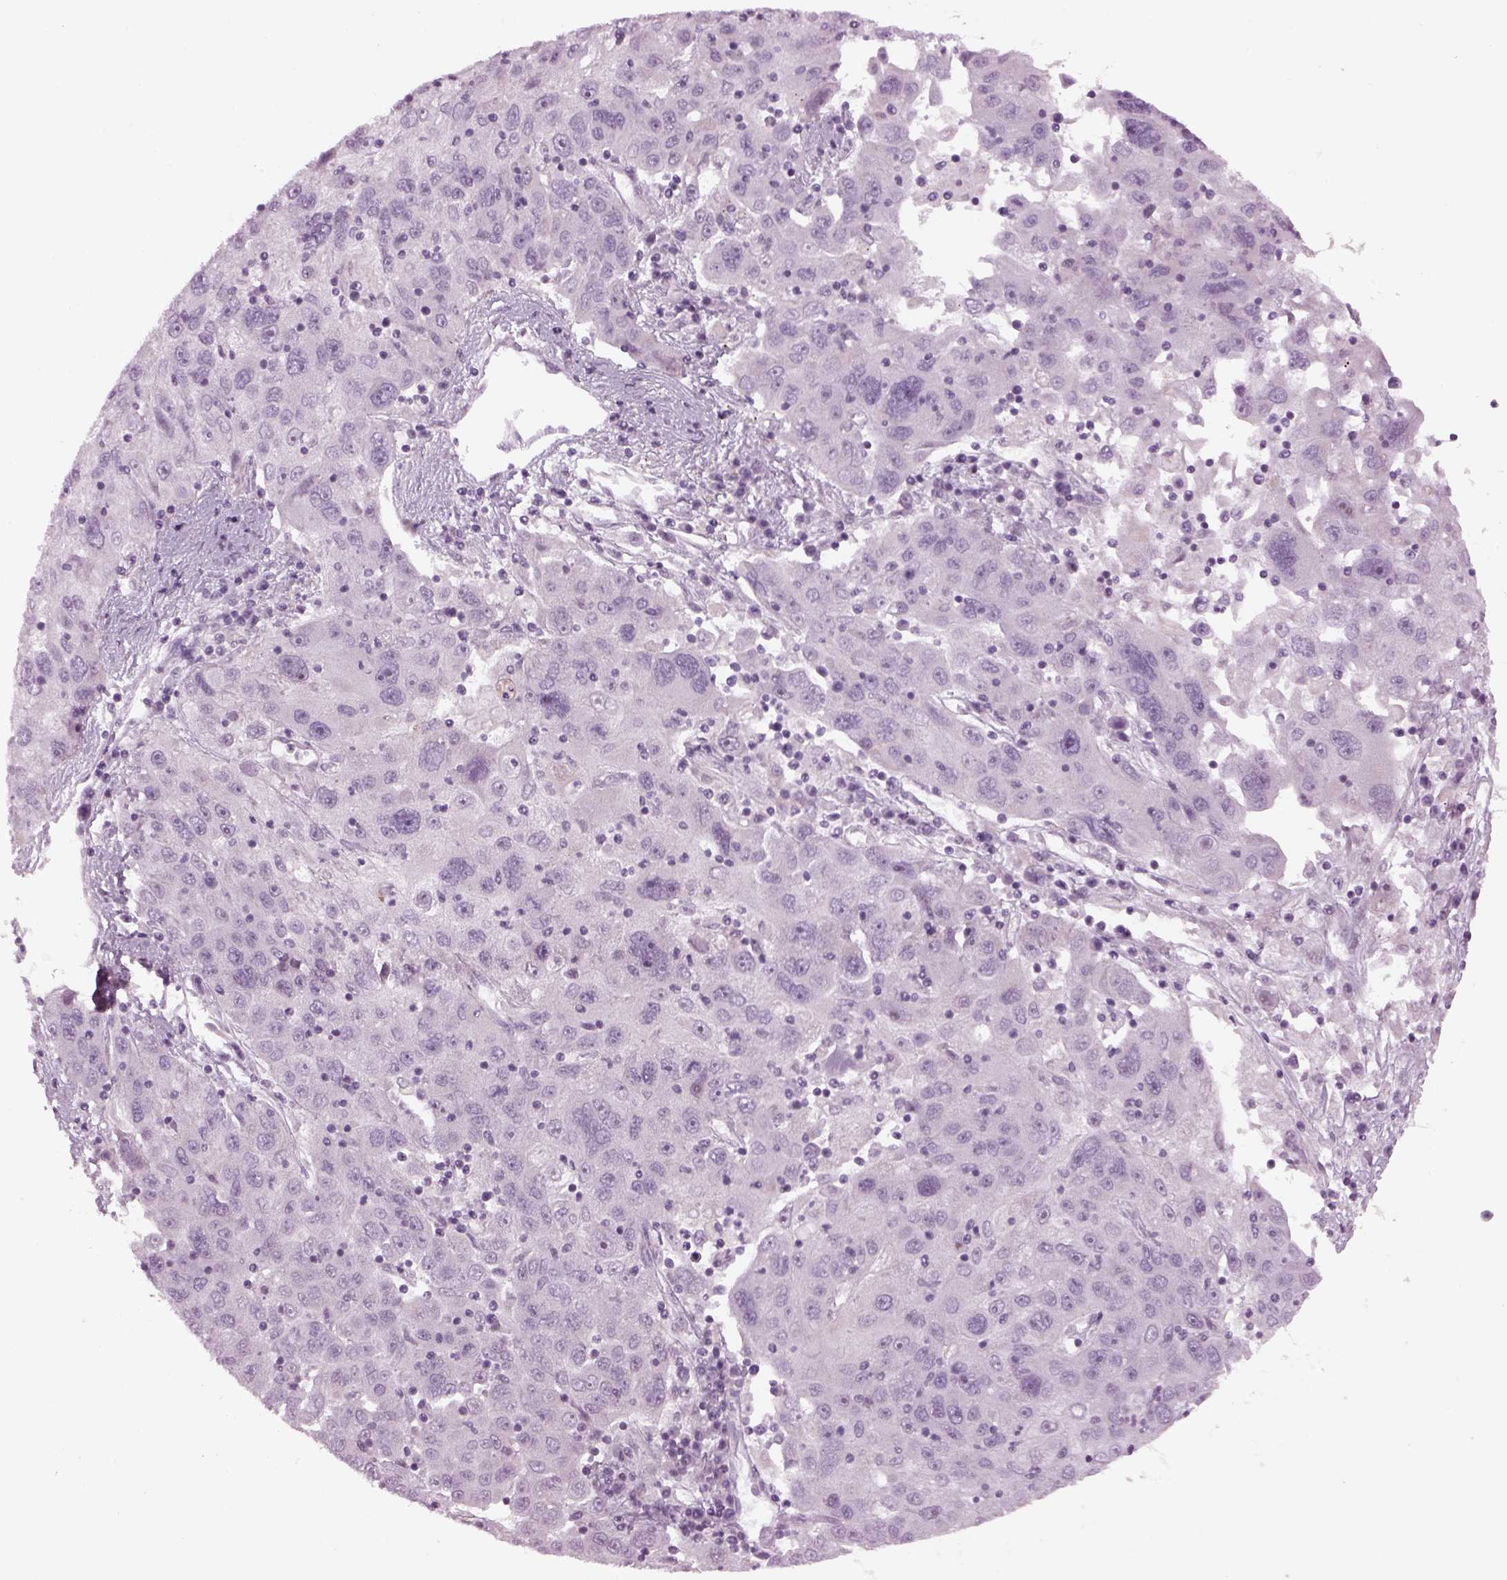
{"staining": {"intensity": "negative", "quantity": "none", "location": "none"}, "tissue": "stomach cancer", "cell_type": "Tumor cells", "image_type": "cancer", "snomed": [{"axis": "morphology", "description": "Adenocarcinoma, NOS"}, {"axis": "topography", "description": "Stomach"}], "caption": "Immunohistochemistry (IHC) photomicrograph of neoplastic tissue: stomach cancer (adenocarcinoma) stained with DAB displays no significant protein staining in tumor cells.", "gene": "LRRIQ3", "patient": {"sex": "male", "age": 56}}